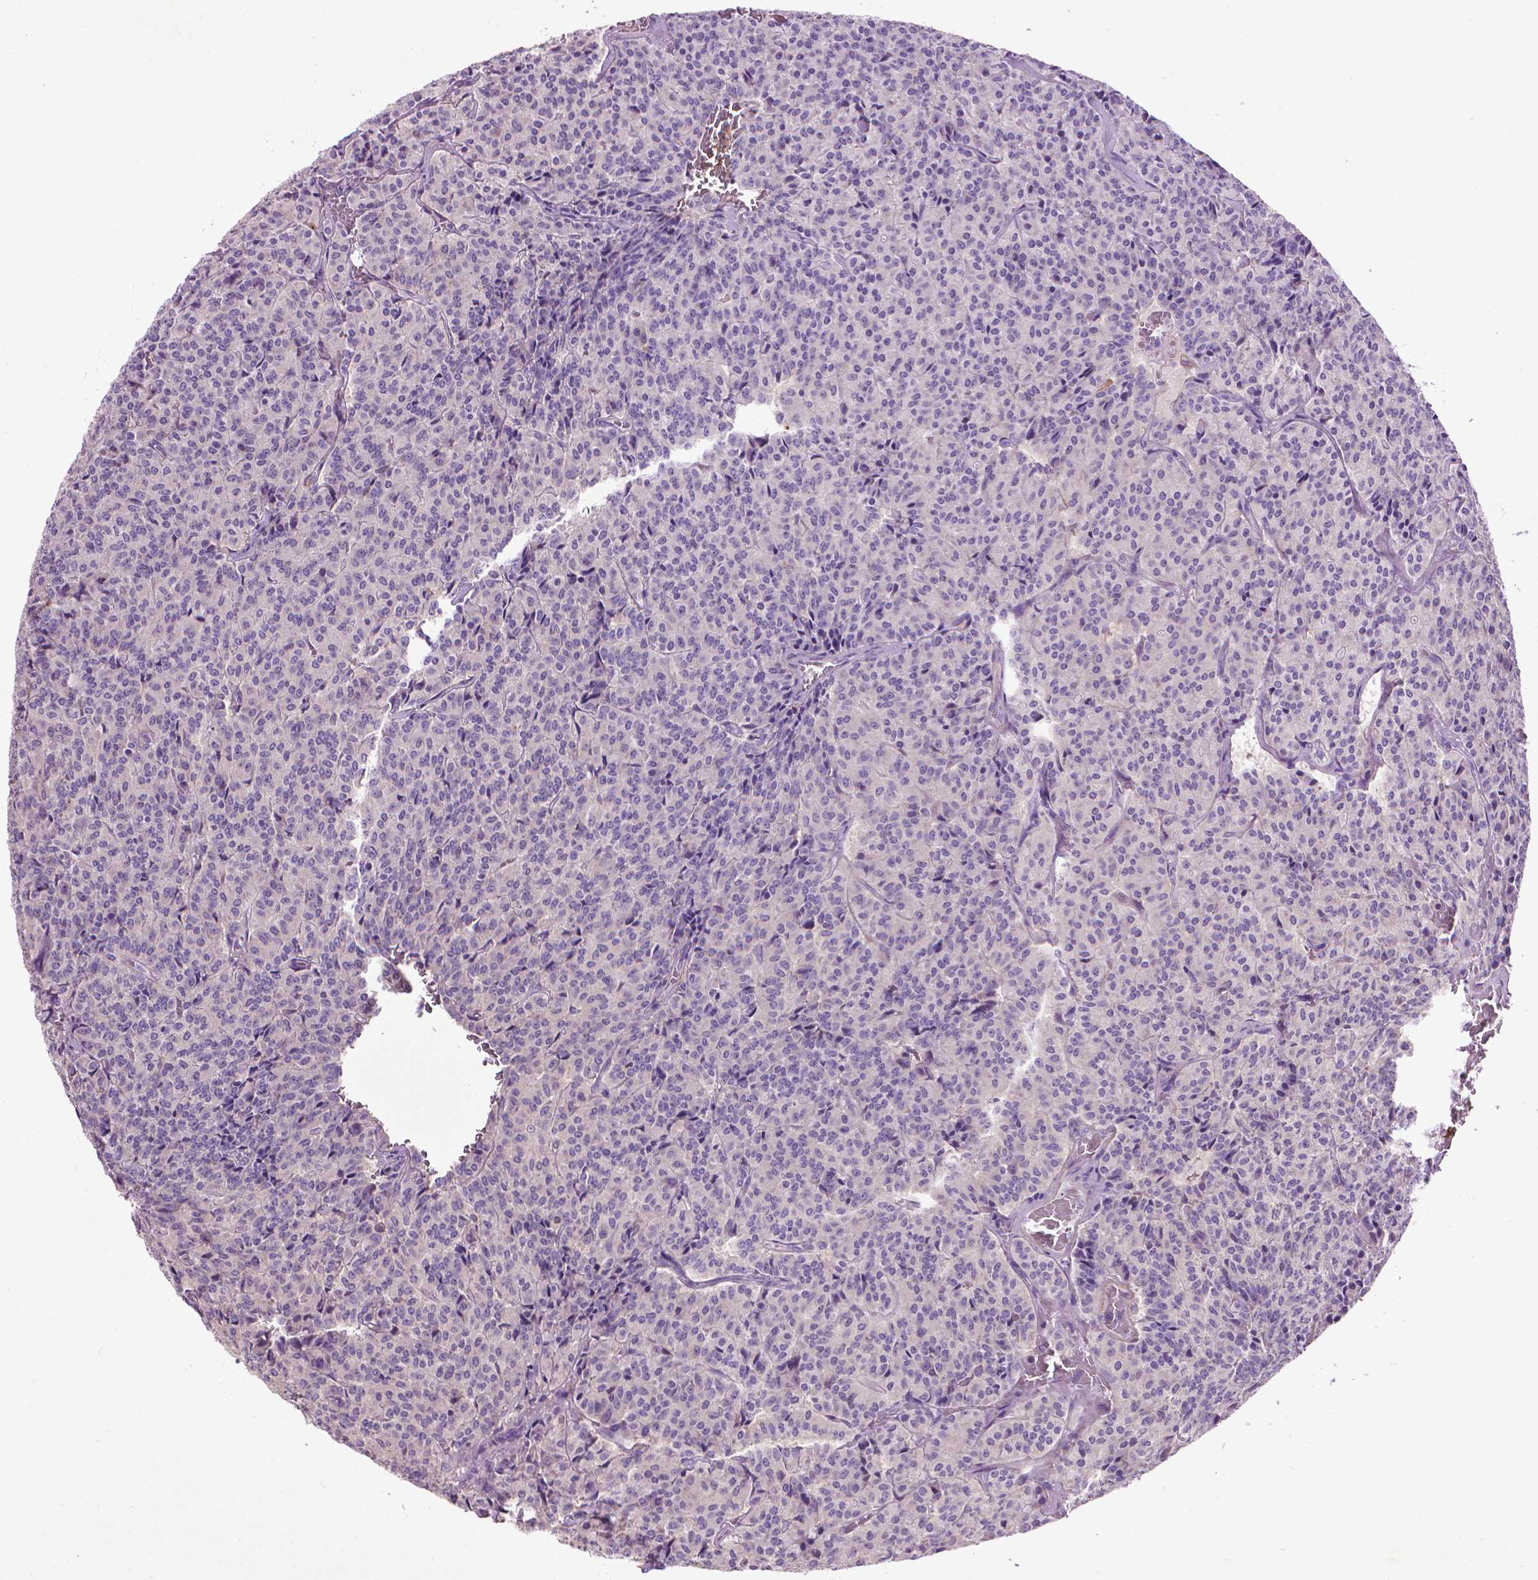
{"staining": {"intensity": "negative", "quantity": "none", "location": "none"}, "tissue": "carcinoid", "cell_type": "Tumor cells", "image_type": "cancer", "snomed": [{"axis": "morphology", "description": "Carcinoid, malignant, NOS"}, {"axis": "topography", "description": "Lung"}], "caption": "This image is of carcinoid stained with immunohistochemistry to label a protein in brown with the nuclei are counter-stained blue. There is no expression in tumor cells.", "gene": "AQP10", "patient": {"sex": "male", "age": 70}}